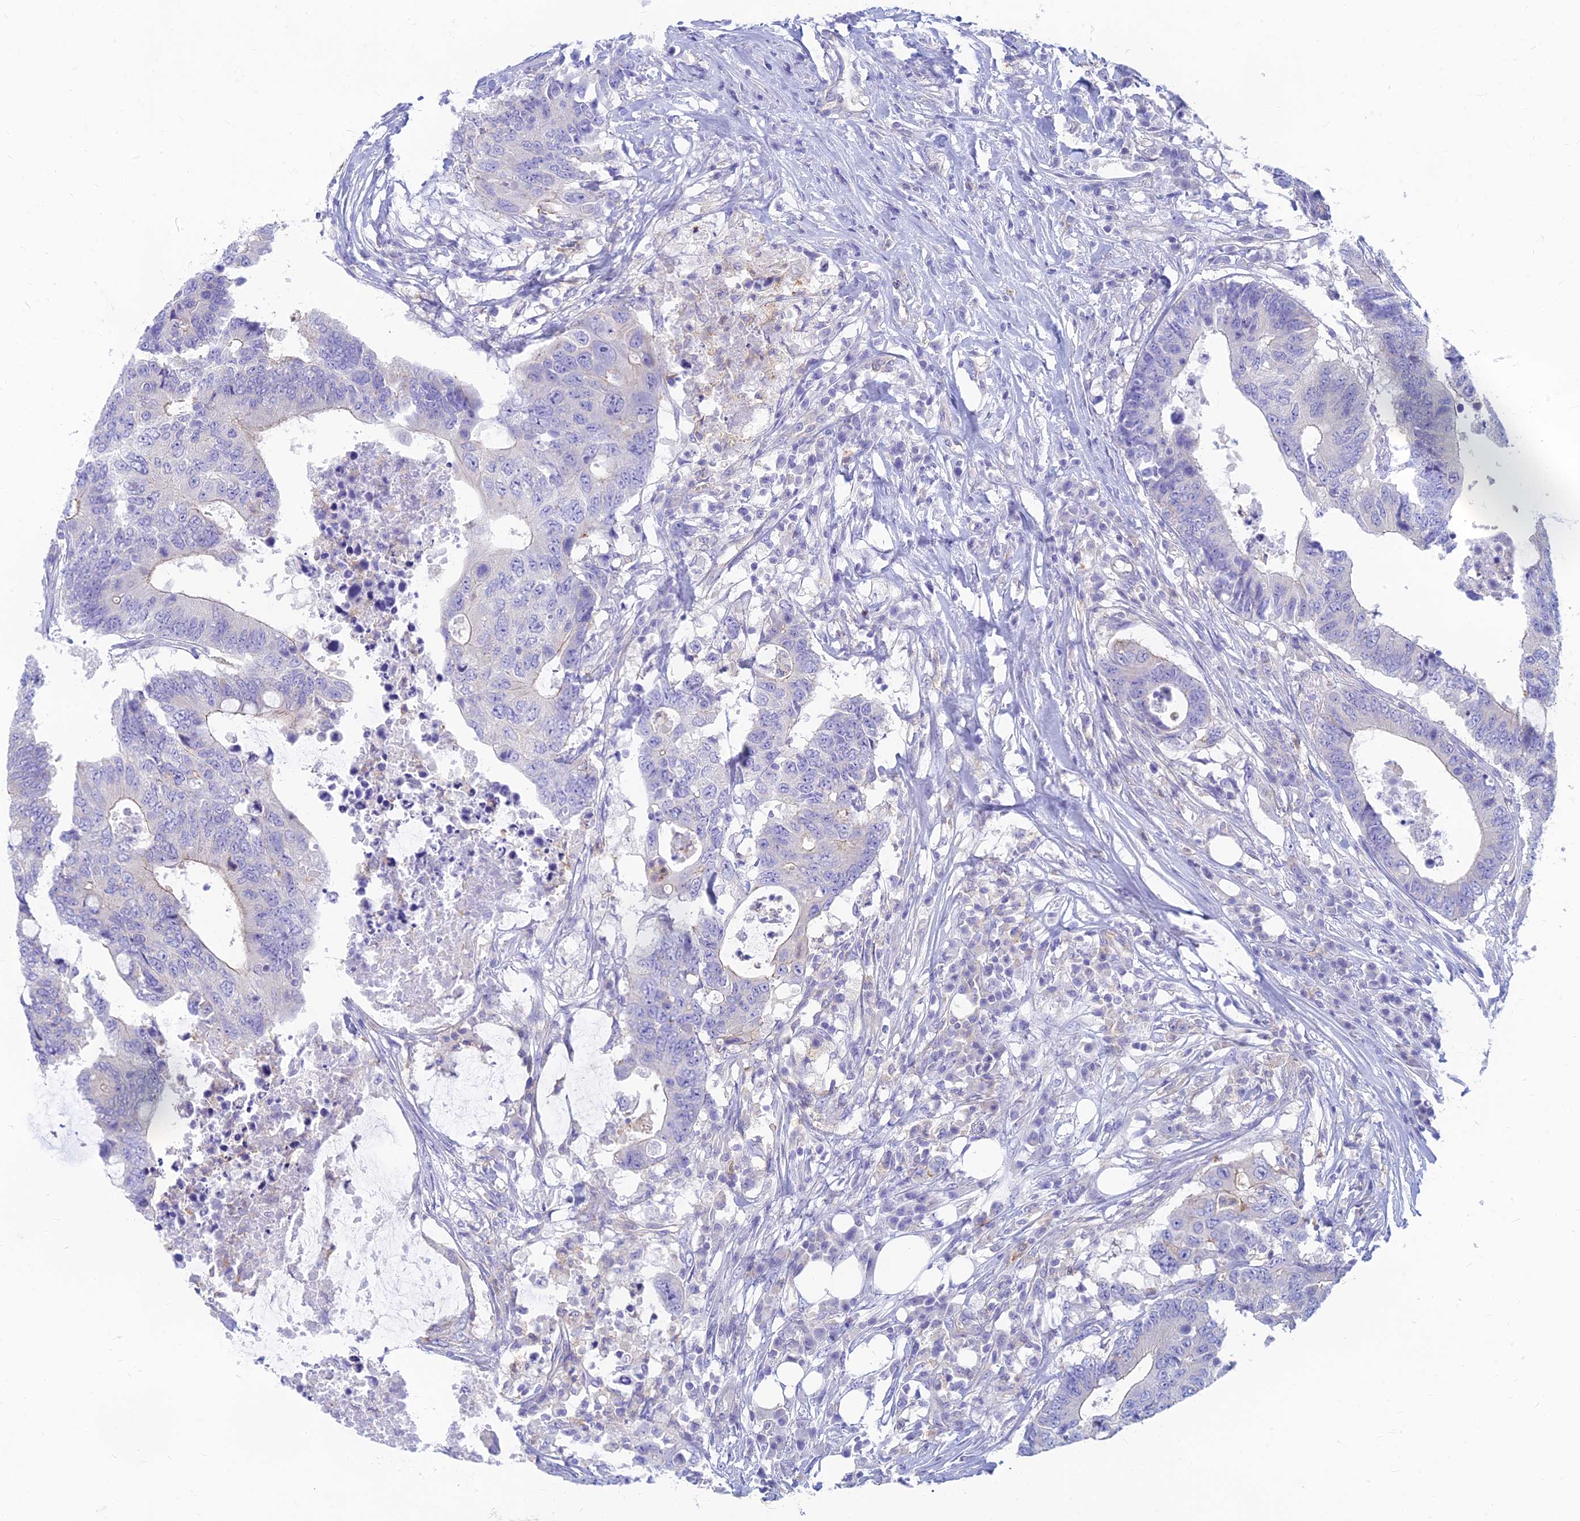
{"staining": {"intensity": "negative", "quantity": "none", "location": "none"}, "tissue": "colorectal cancer", "cell_type": "Tumor cells", "image_type": "cancer", "snomed": [{"axis": "morphology", "description": "Adenocarcinoma, NOS"}, {"axis": "topography", "description": "Colon"}], "caption": "An image of human colorectal adenocarcinoma is negative for staining in tumor cells. The staining is performed using DAB brown chromogen with nuclei counter-stained in using hematoxylin.", "gene": "STRN4", "patient": {"sex": "male", "age": 71}}